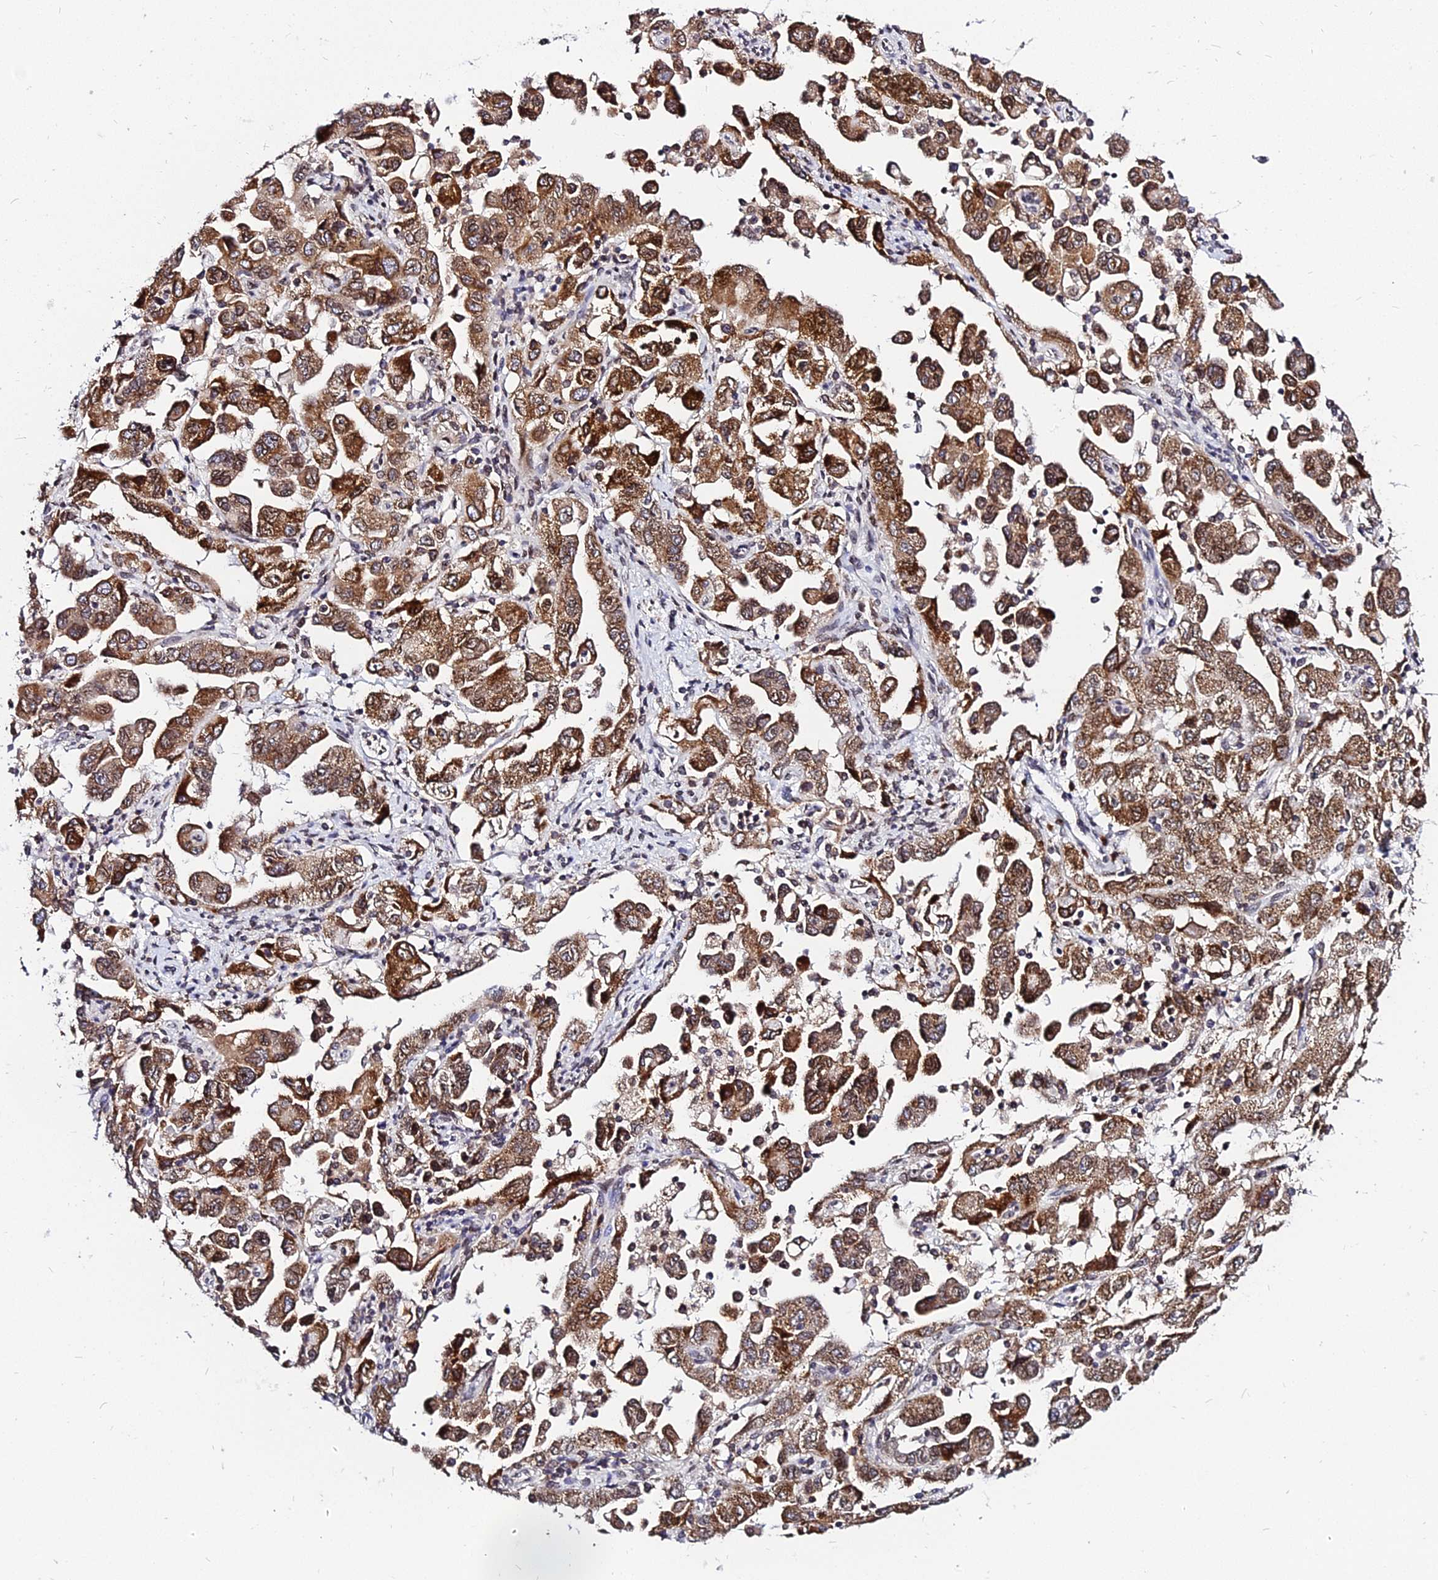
{"staining": {"intensity": "strong", "quantity": ">75%", "location": "cytoplasmic/membranous"}, "tissue": "ovarian cancer", "cell_type": "Tumor cells", "image_type": "cancer", "snomed": [{"axis": "morphology", "description": "Carcinoma, NOS"}, {"axis": "morphology", "description": "Cystadenocarcinoma, serous, NOS"}, {"axis": "topography", "description": "Ovary"}], "caption": "This is an image of immunohistochemistry (IHC) staining of ovarian cancer, which shows strong expression in the cytoplasmic/membranous of tumor cells.", "gene": "RNF121", "patient": {"sex": "female", "age": 69}}